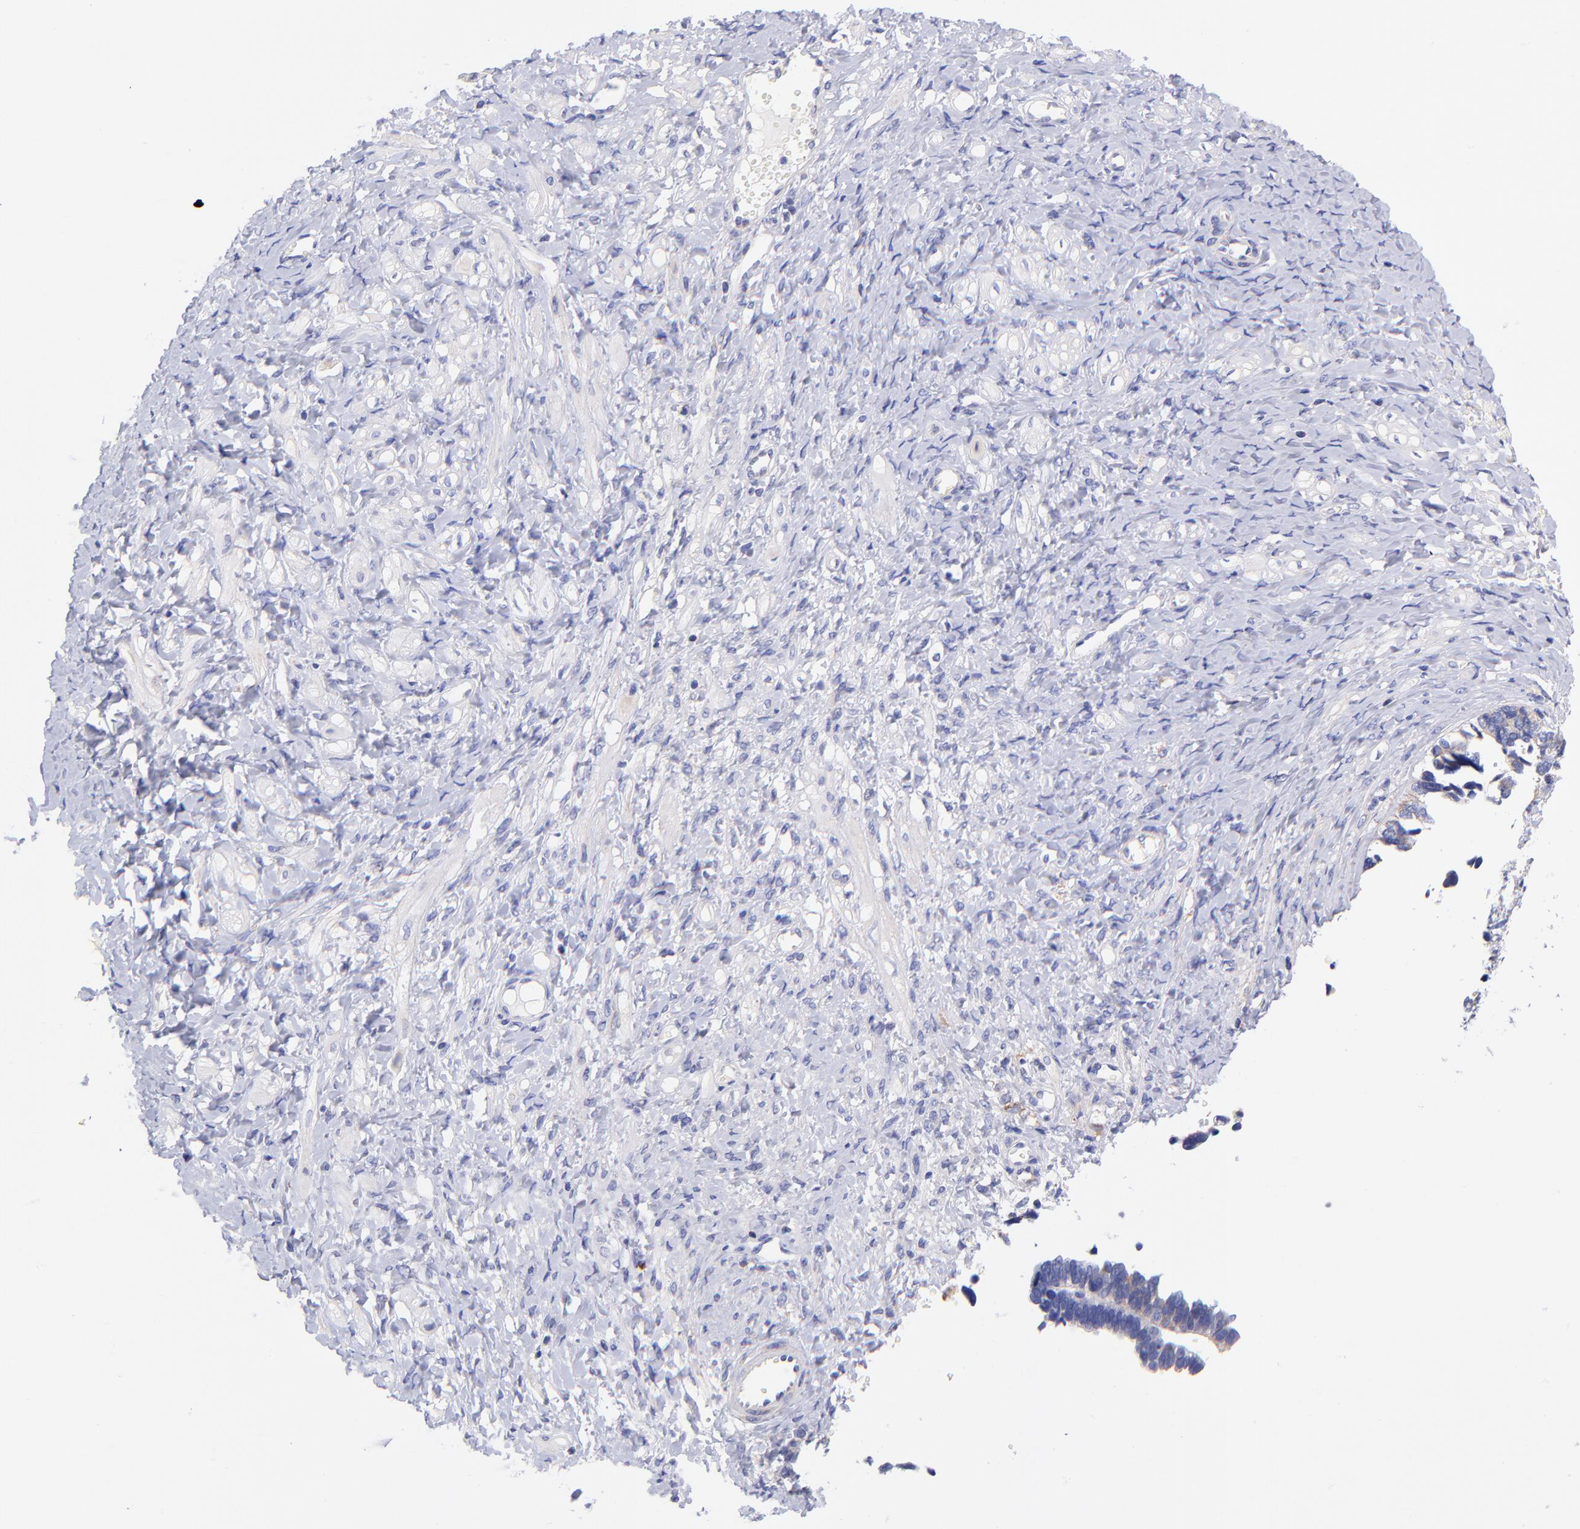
{"staining": {"intensity": "weak", "quantity": "25%-75%", "location": "cytoplasmic/membranous"}, "tissue": "ovarian cancer", "cell_type": "Tumor cells", "image_type": "cancer", "snomed": [{"axis": "morphology", "description": "Cystadenocarcinoma, serous, NOS"}, {"axis": "topography", "description": "Ovary"}], "caption": "An image of human ovarian serous cystadenocarcinoma stained for a protein shows weak cytoplasmic/membranous brown staining in tumor cells.", "gene": "NDUFB7", "patient": {"sex": "female", "age": 77}}